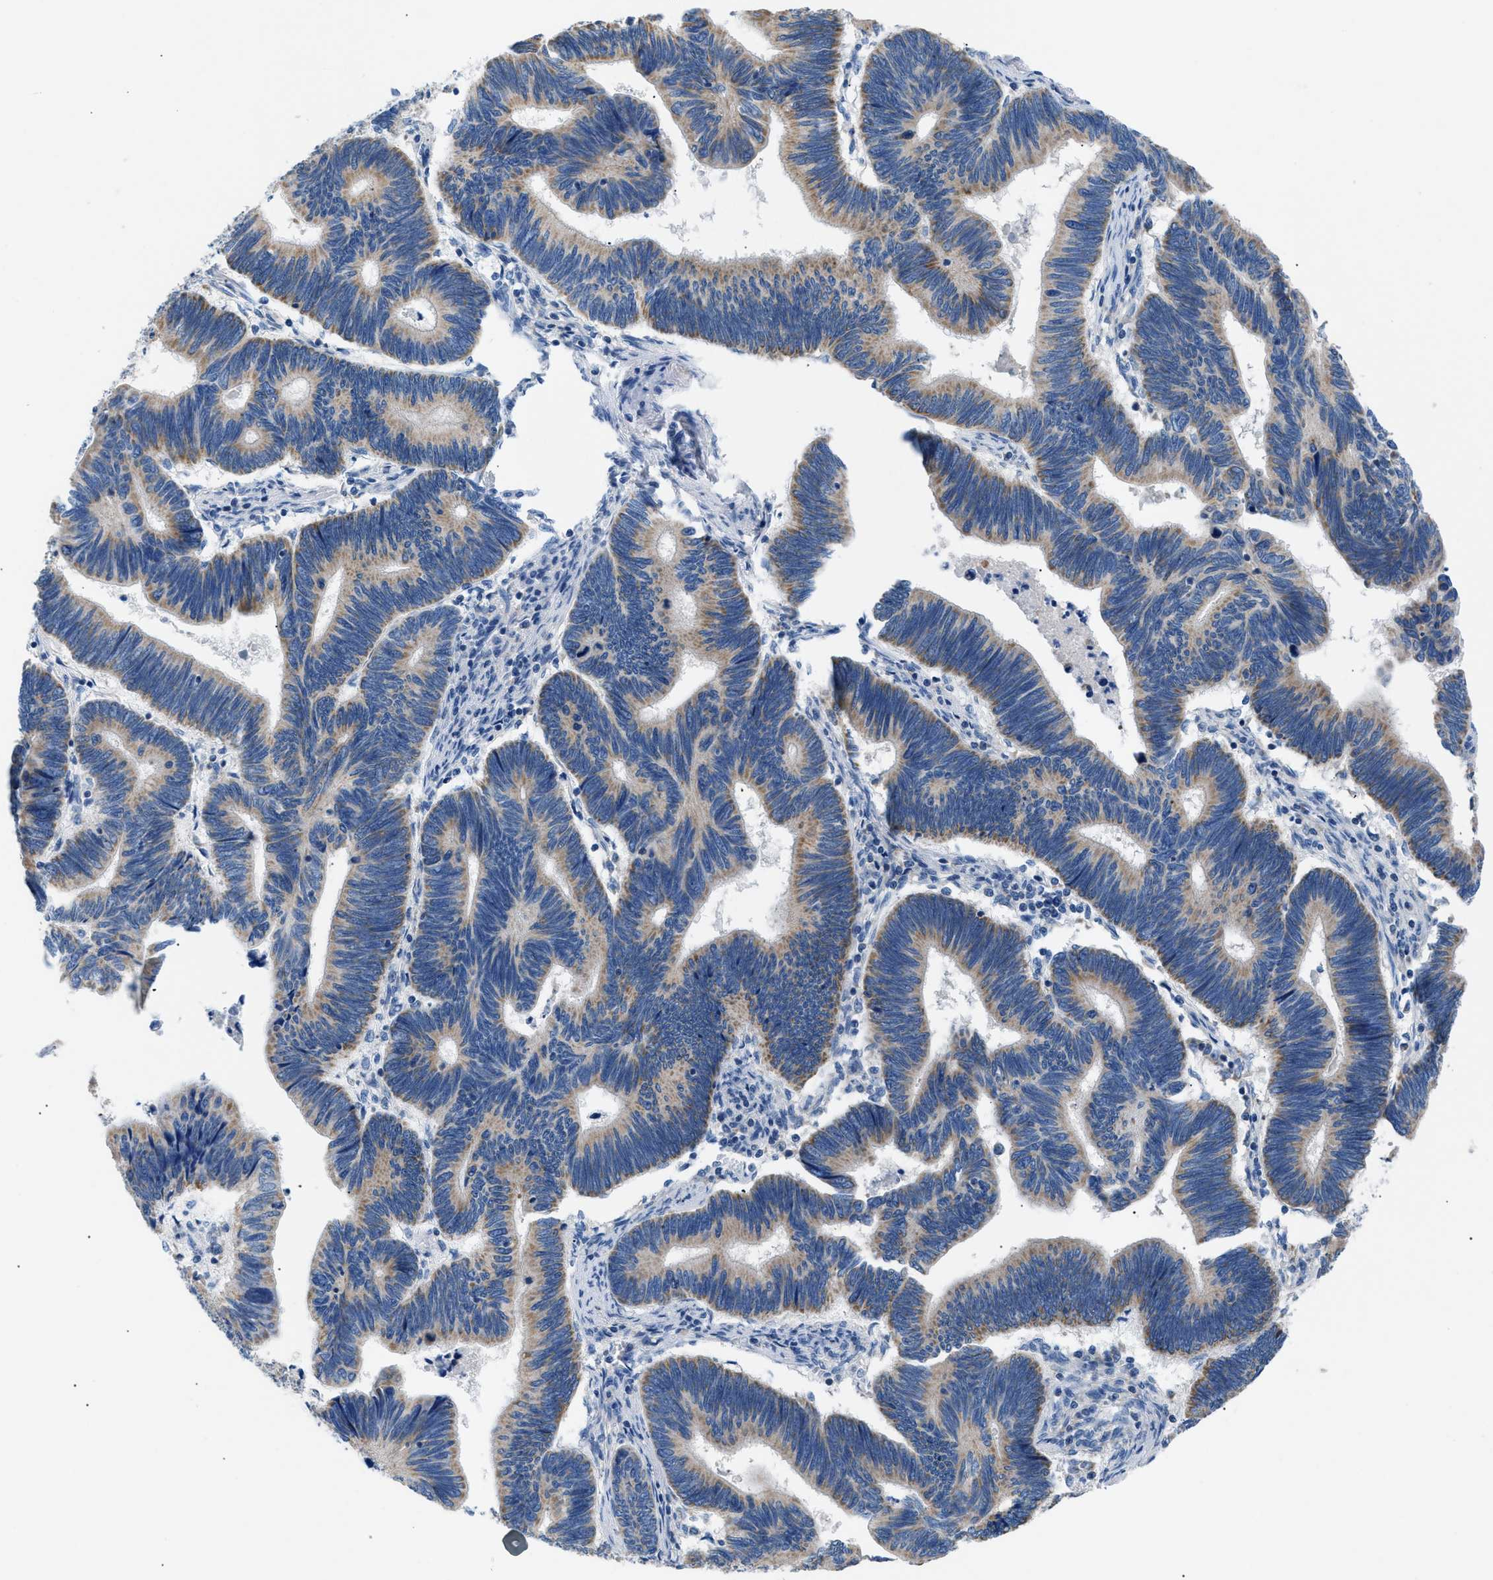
{"staining": {"intensity": "weak", "quantity": ">75%", "location": "cytoplasmic/membranous"}, "tissue": "pancreatic cancer", "cell_type": "Tumor cells", "image_type": "cancer", "snomed": [{"axis": "morphology", "description": "Adenocarcinoma, NOS"}, {"axis": "topography", "description": "Pancreas"}], "caption": "Human pancreatic adenocarcinoma stained with a protein marker displays weak staining in tumor cells.", "gene": "ILDR1", "patient": {"sex": "female", "age": 70}}